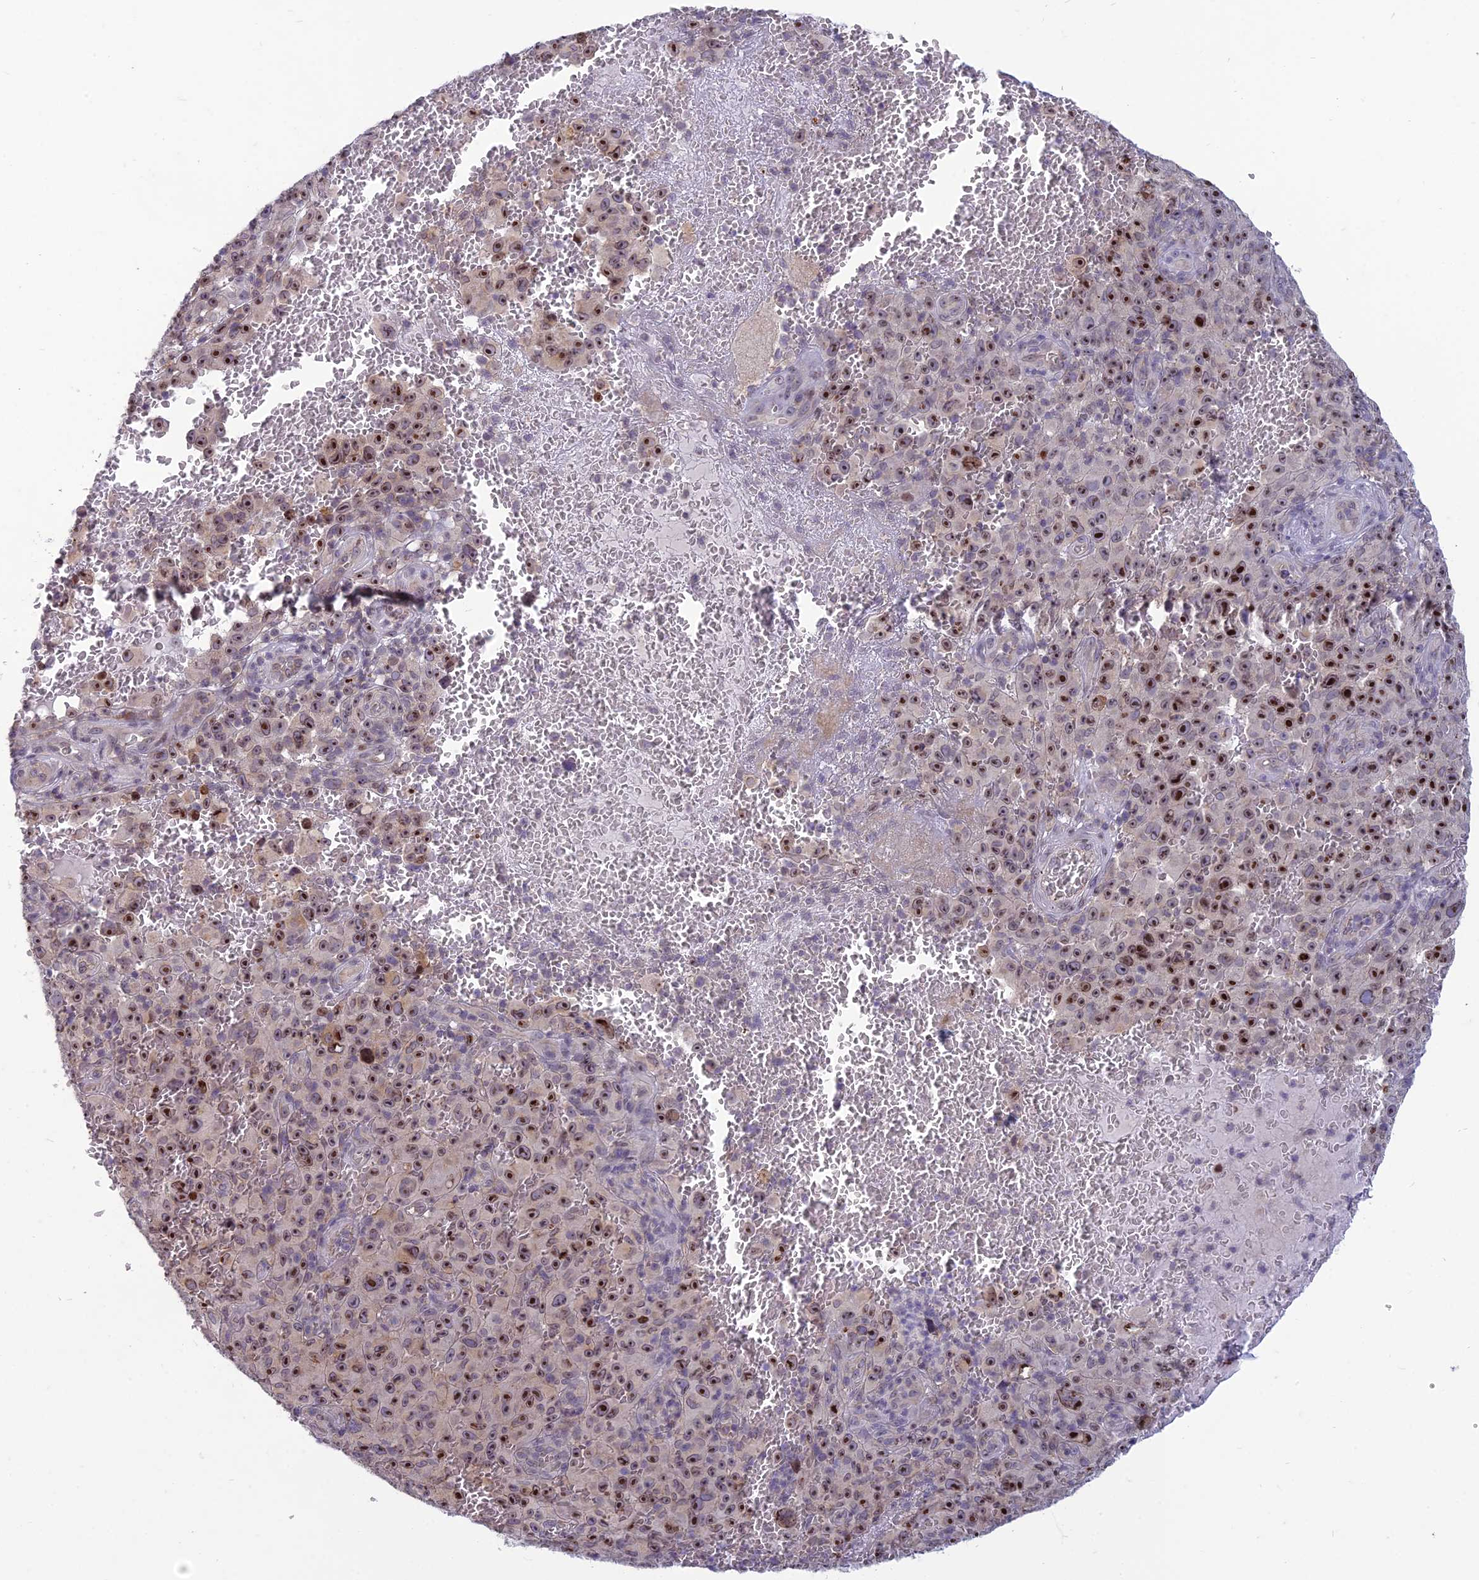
{"staining": {"intensity": "strong", "quantity": ">75%", "location": "nuclear"}, "tissue": "melanoma", "cell_type": "Tumor cells", "image_type": "cancer", "snomed": [{"axis": "morphology", "description": "Malignant melanoma, NOS"}, {"axis": "topography", "description": "Skin"}], "caption": "Protein positivity by immunohistochemistry (IHC) demonstrates strong nuclear expression in approximately >75% of tumor cells in melanoma. The staining was performed using DAB (3,3'-diaminobenzidine), with brown indicating positive protein expression. Nuclei are stained blue with hematoxylin.", "gene": "DTX2", "patient": {"sex": "female", "age": 82}}